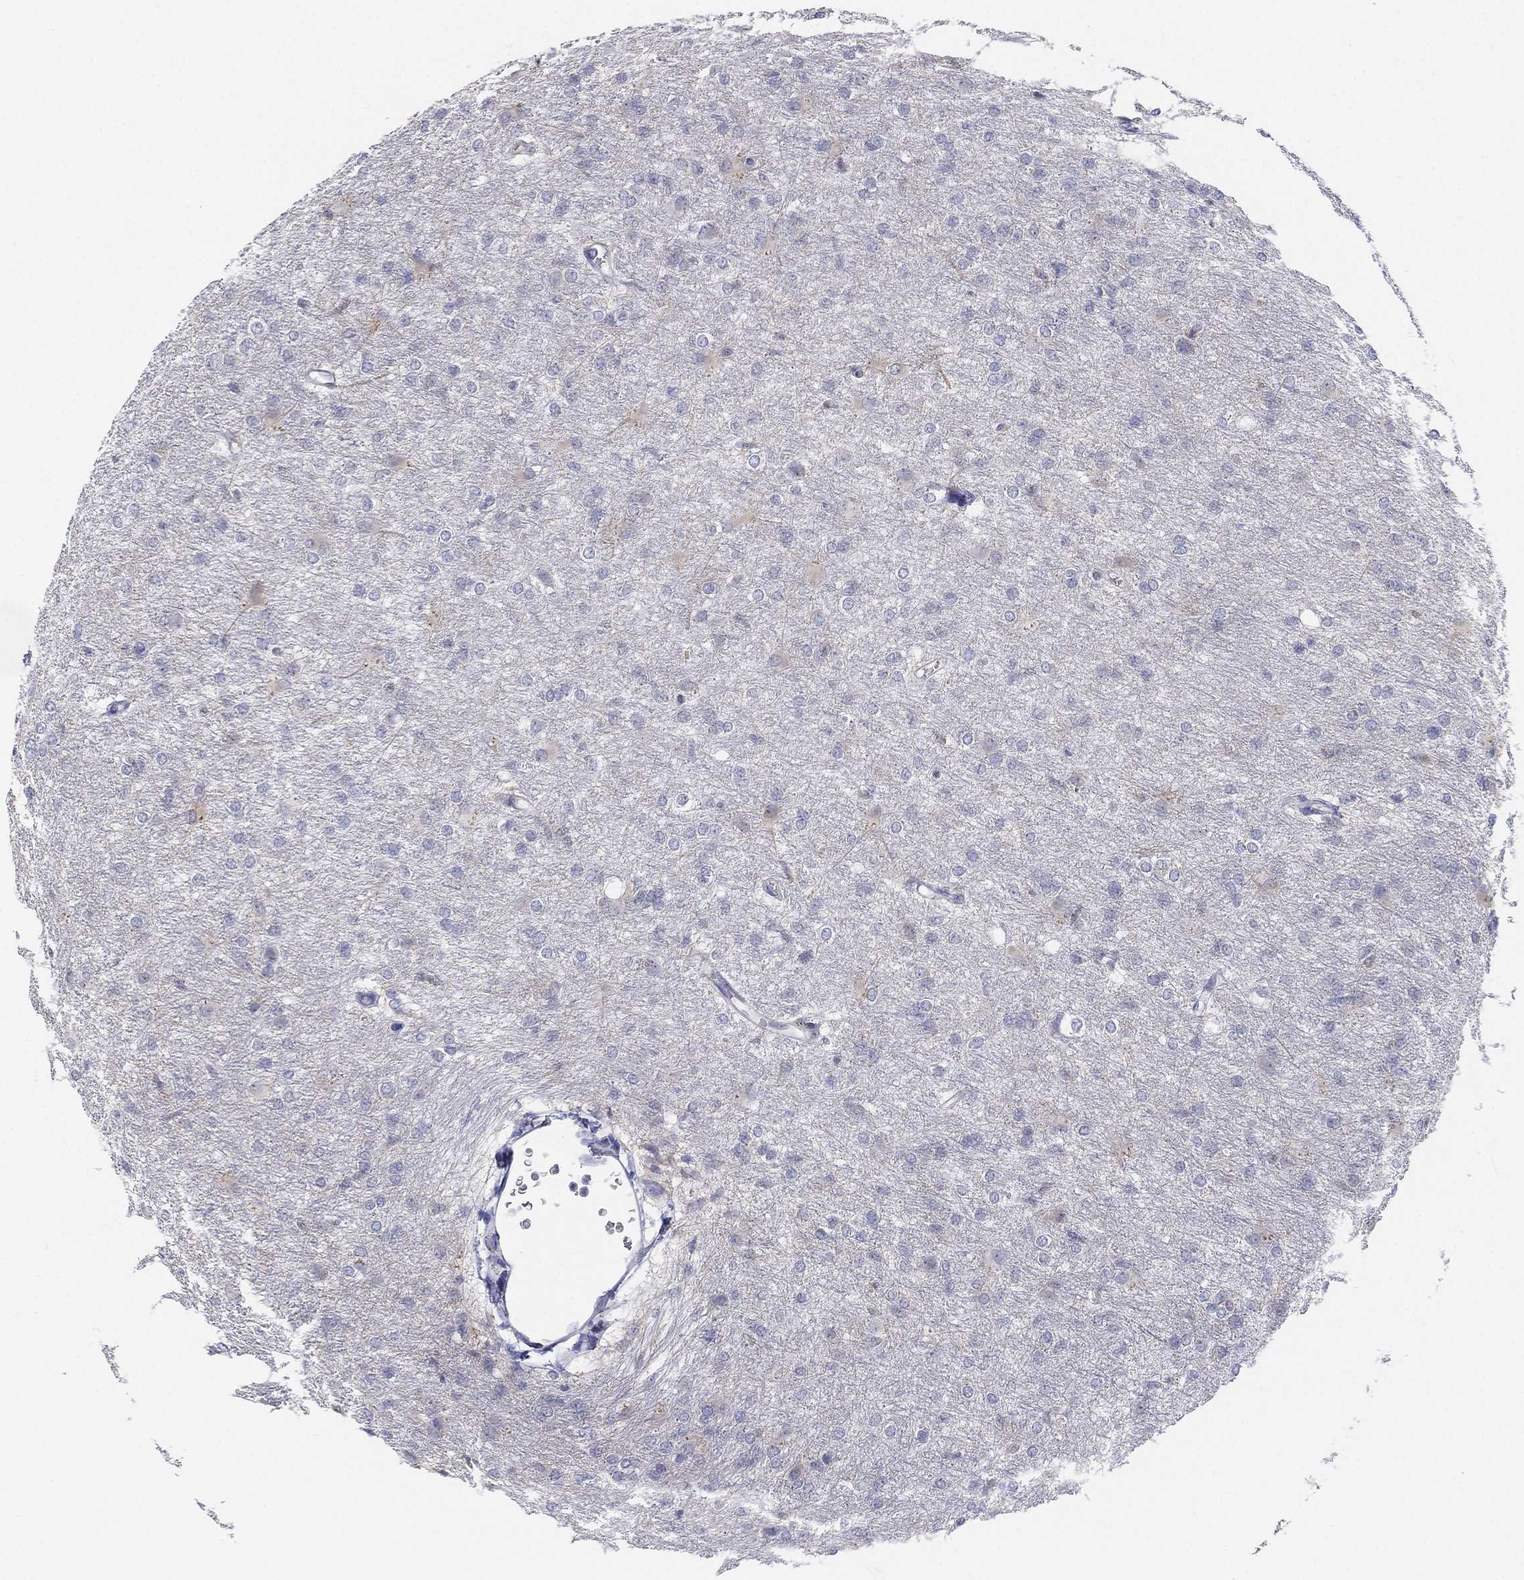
{"staining": {"intensity": "negative", "quantity": "none", "location": "none"}, "tissue": "glioma", "cell_type": "Tumor cells", "image_type": "cancer", "snomed": [{"axis": "morphology", "description": "Glioma, malignant, High grade"}, {"axis": "topography", "description": "Brain"}], "caption": "Malignant glioma (high-grade) was stained to show a protein in brown. There is no significant staining in tumor cells. The staining is performed using DAB (3,3'-diaminobenzidine) brown chromogen with nuclei counter-stained in using hematoxylin.", "gene": "MLF1", "patient": {"sex": "male", "age": 68}}